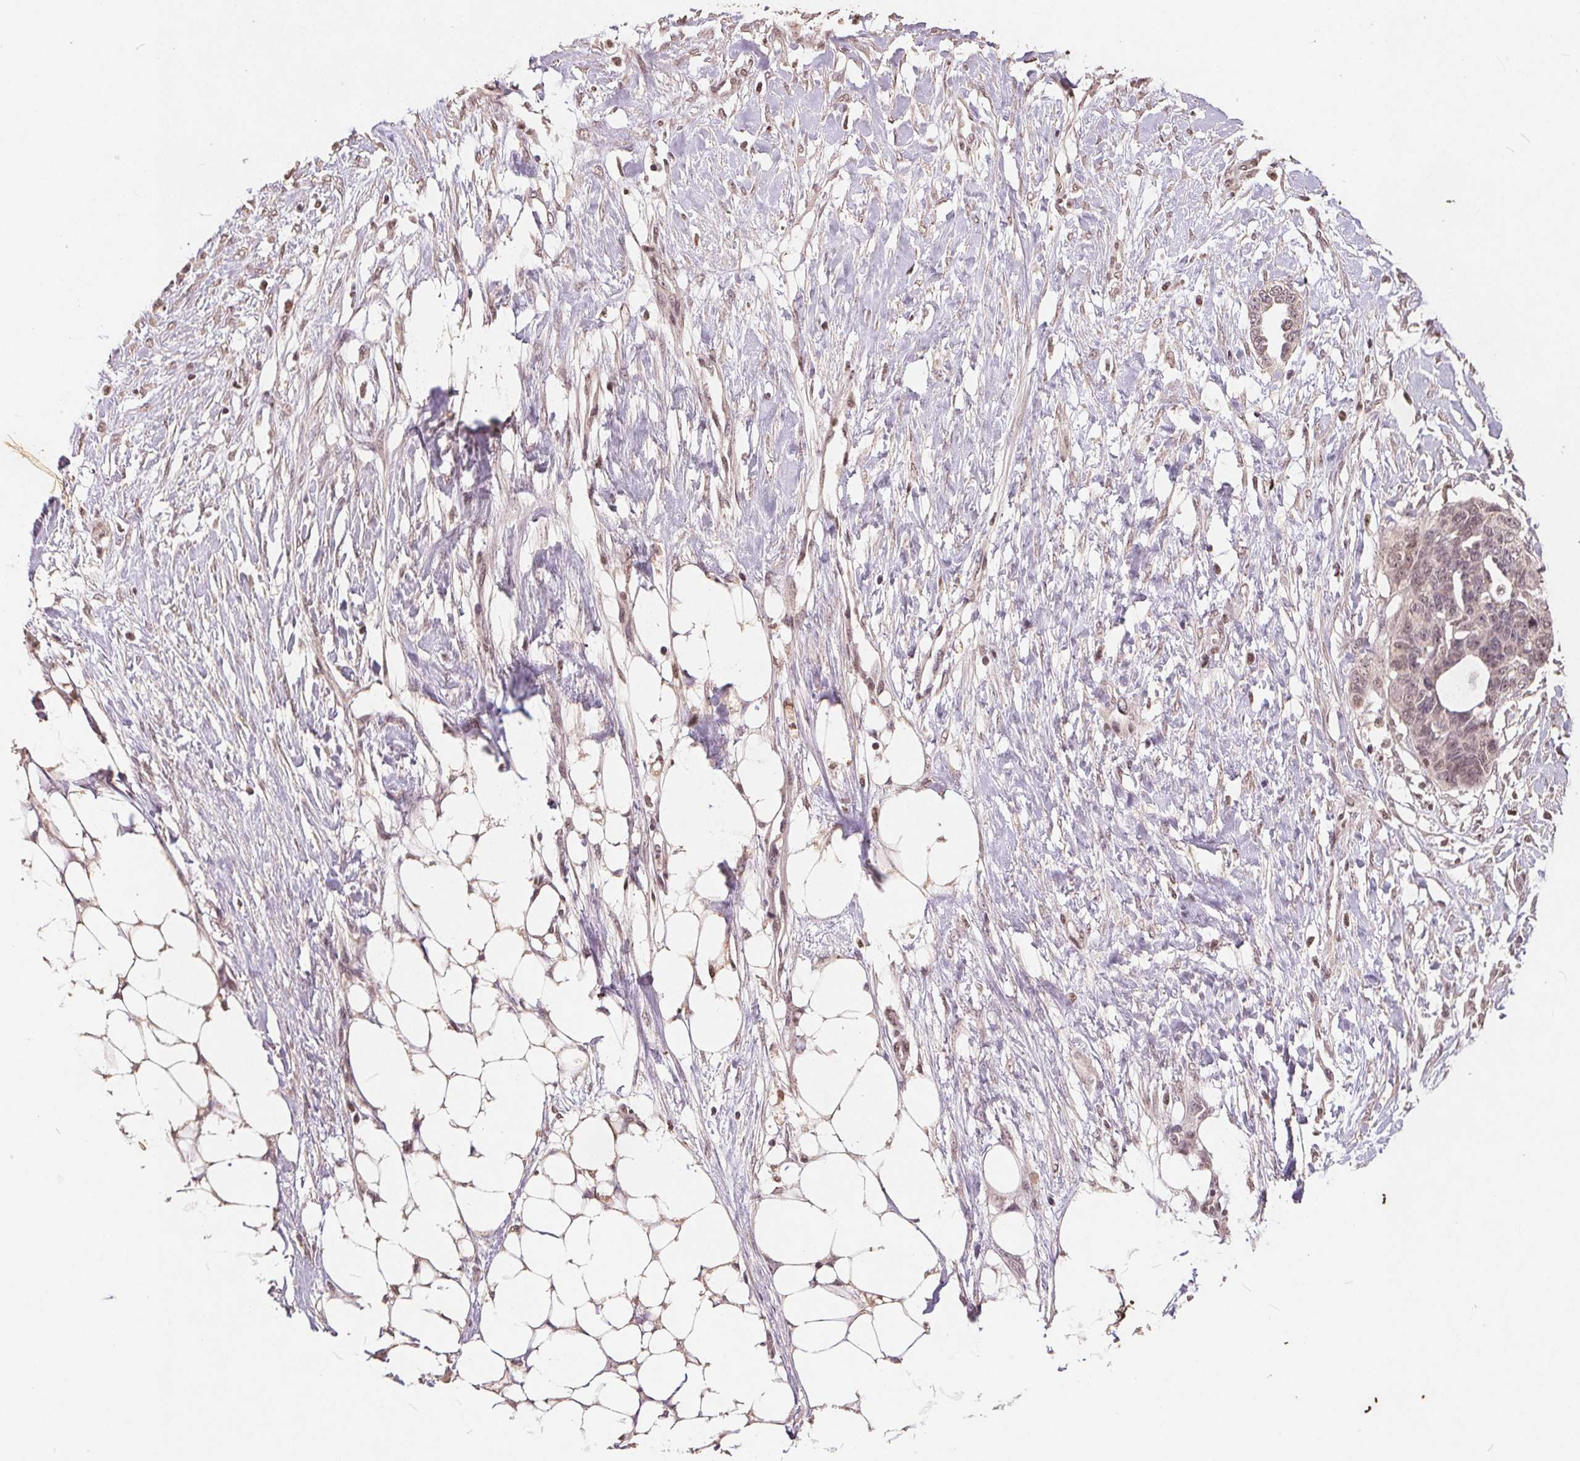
{"staining": {"intensity": "weak", "quantity": "25%-75%", "location": "nuclear"}, "tissue": "ovarian cancer", "cell_type": "Tumor cells", "image_type": "cancer", "snomed": [{"axis": "morphology", "description": "Cystadenocarcinoma, serous, NOS"}, {"axis": "topography", "description": "Ovary"}], "caption": "The micrograph reveals immunohistochemical staining of ovarian serous cystadenocarcinoma. There is weak nuclear positivity is identified in about 25%-75% of tumor cells.", "gene": "DNMT3B", "patient": {"sex": "female", "age": 69}}